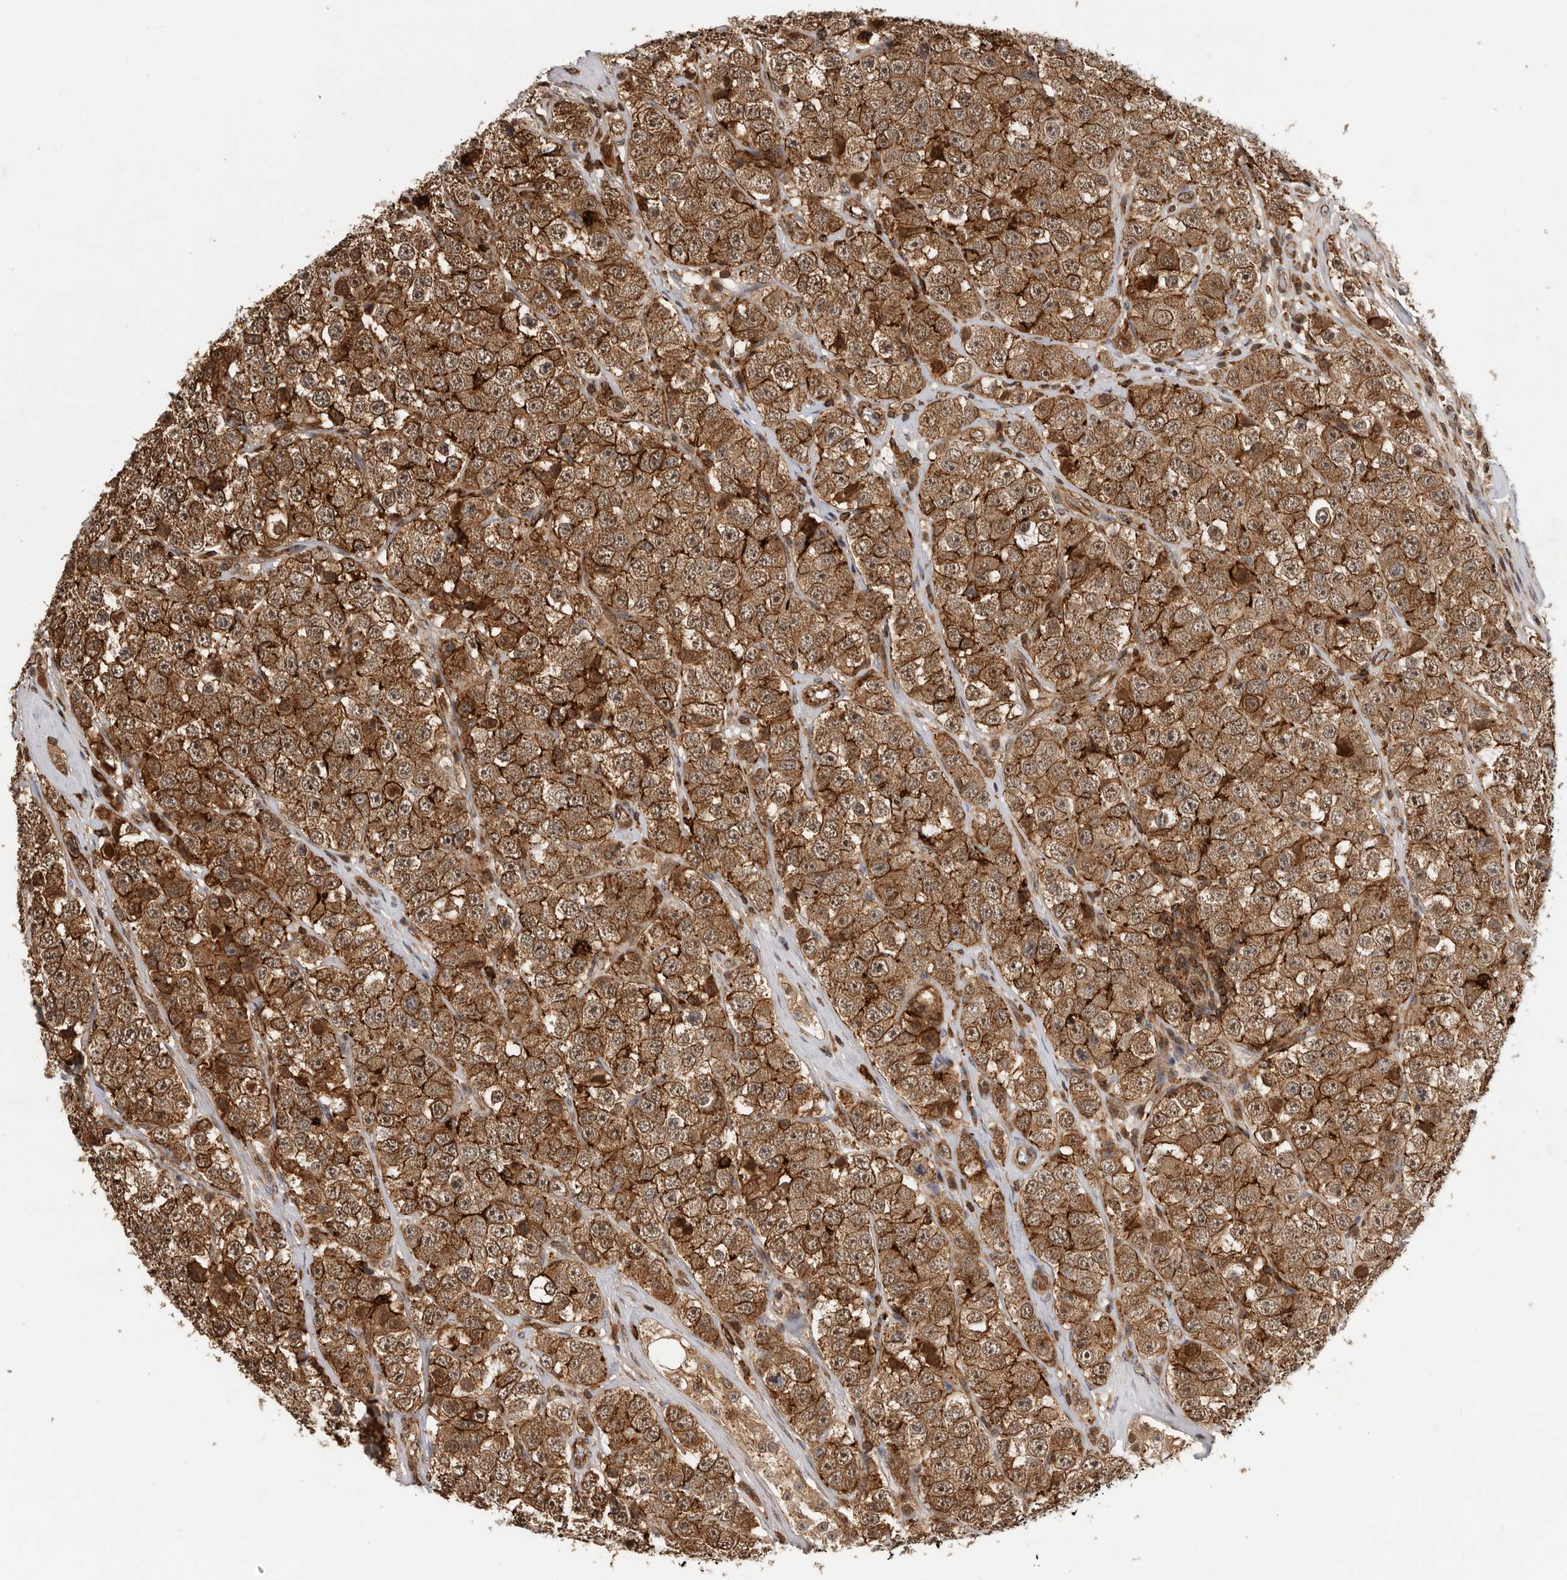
{"staining": {"intensity": "strong", "quantity": ">75%", "location": "cytoplasmic/membranous"}, "tissue": "testis cancer", "cell_type": "Tumor cells", "image_type": "cancer", "snomed": [{"axis": "morphology", "description": "Seminoma, NOS"}, {"axis": "topography", "description": "Testis"}], "caption": "Approximately >75% of tumor cells in human testis cancer demonstrate strong cytoplasmic/membranous protein positivity as visualized by brown immunohistochemical staining.", "gene": "RNF157", "patient": {"sex": "male", "age": 28}}